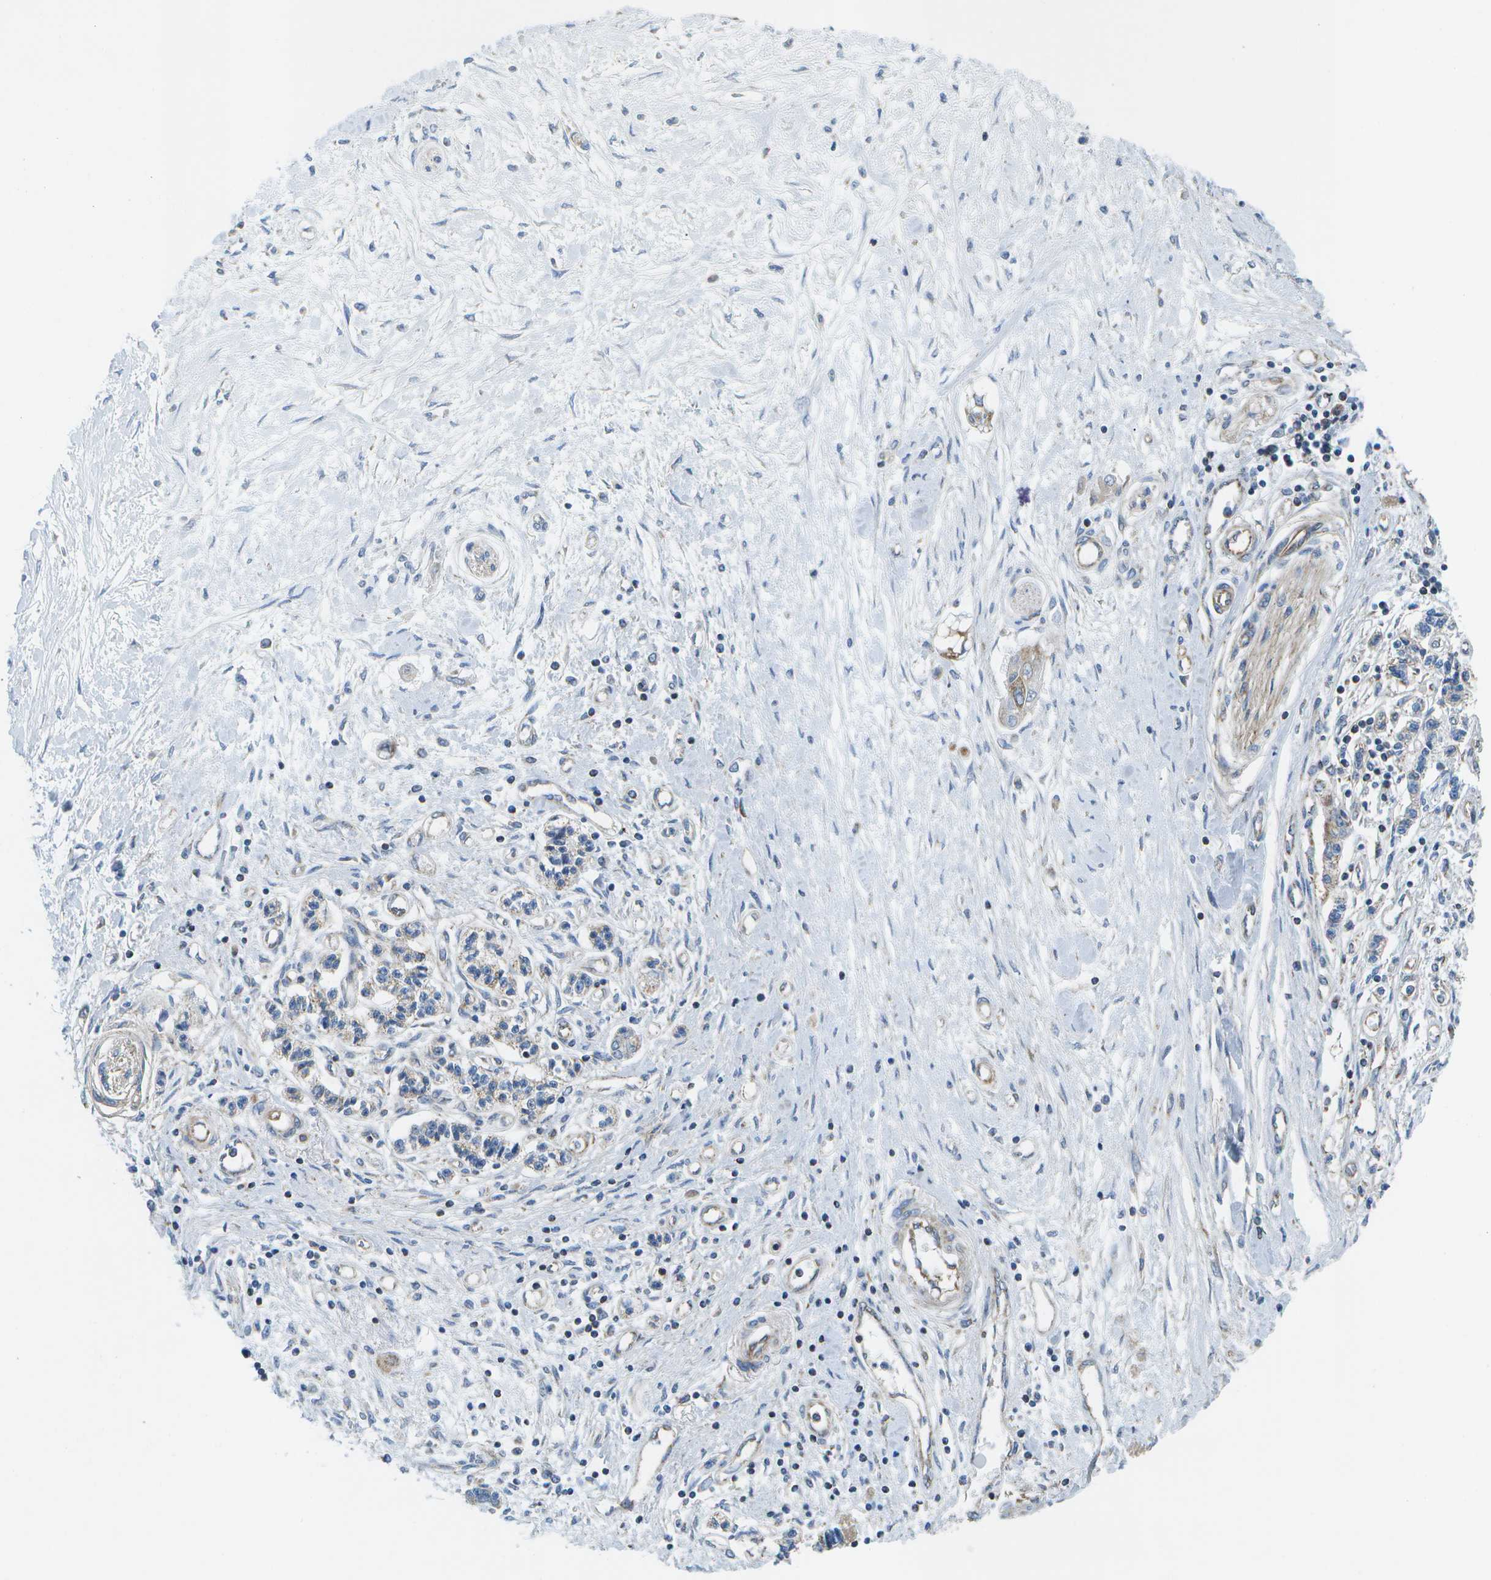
{"staining": {"intensity": "weak", "quantity": "25%-75%", "location": "cytoplasmic/membranous"}, "tissue": "pancreatic cancer", "cell_type": "Tumor cells", "image_type": "cancer", "snomed": [{"axis": "morphology", "description": "Adenocarcinoma, NOS"}, {"axis": "topography", "description": "Pancreas"}], "caption": "A brown stain labels weak cytoplasmic/membranous staining of a protein in pancreatic cancer tumor cells.", "gene": "MVK", "patient": {"sex": "female", "age": 77}}